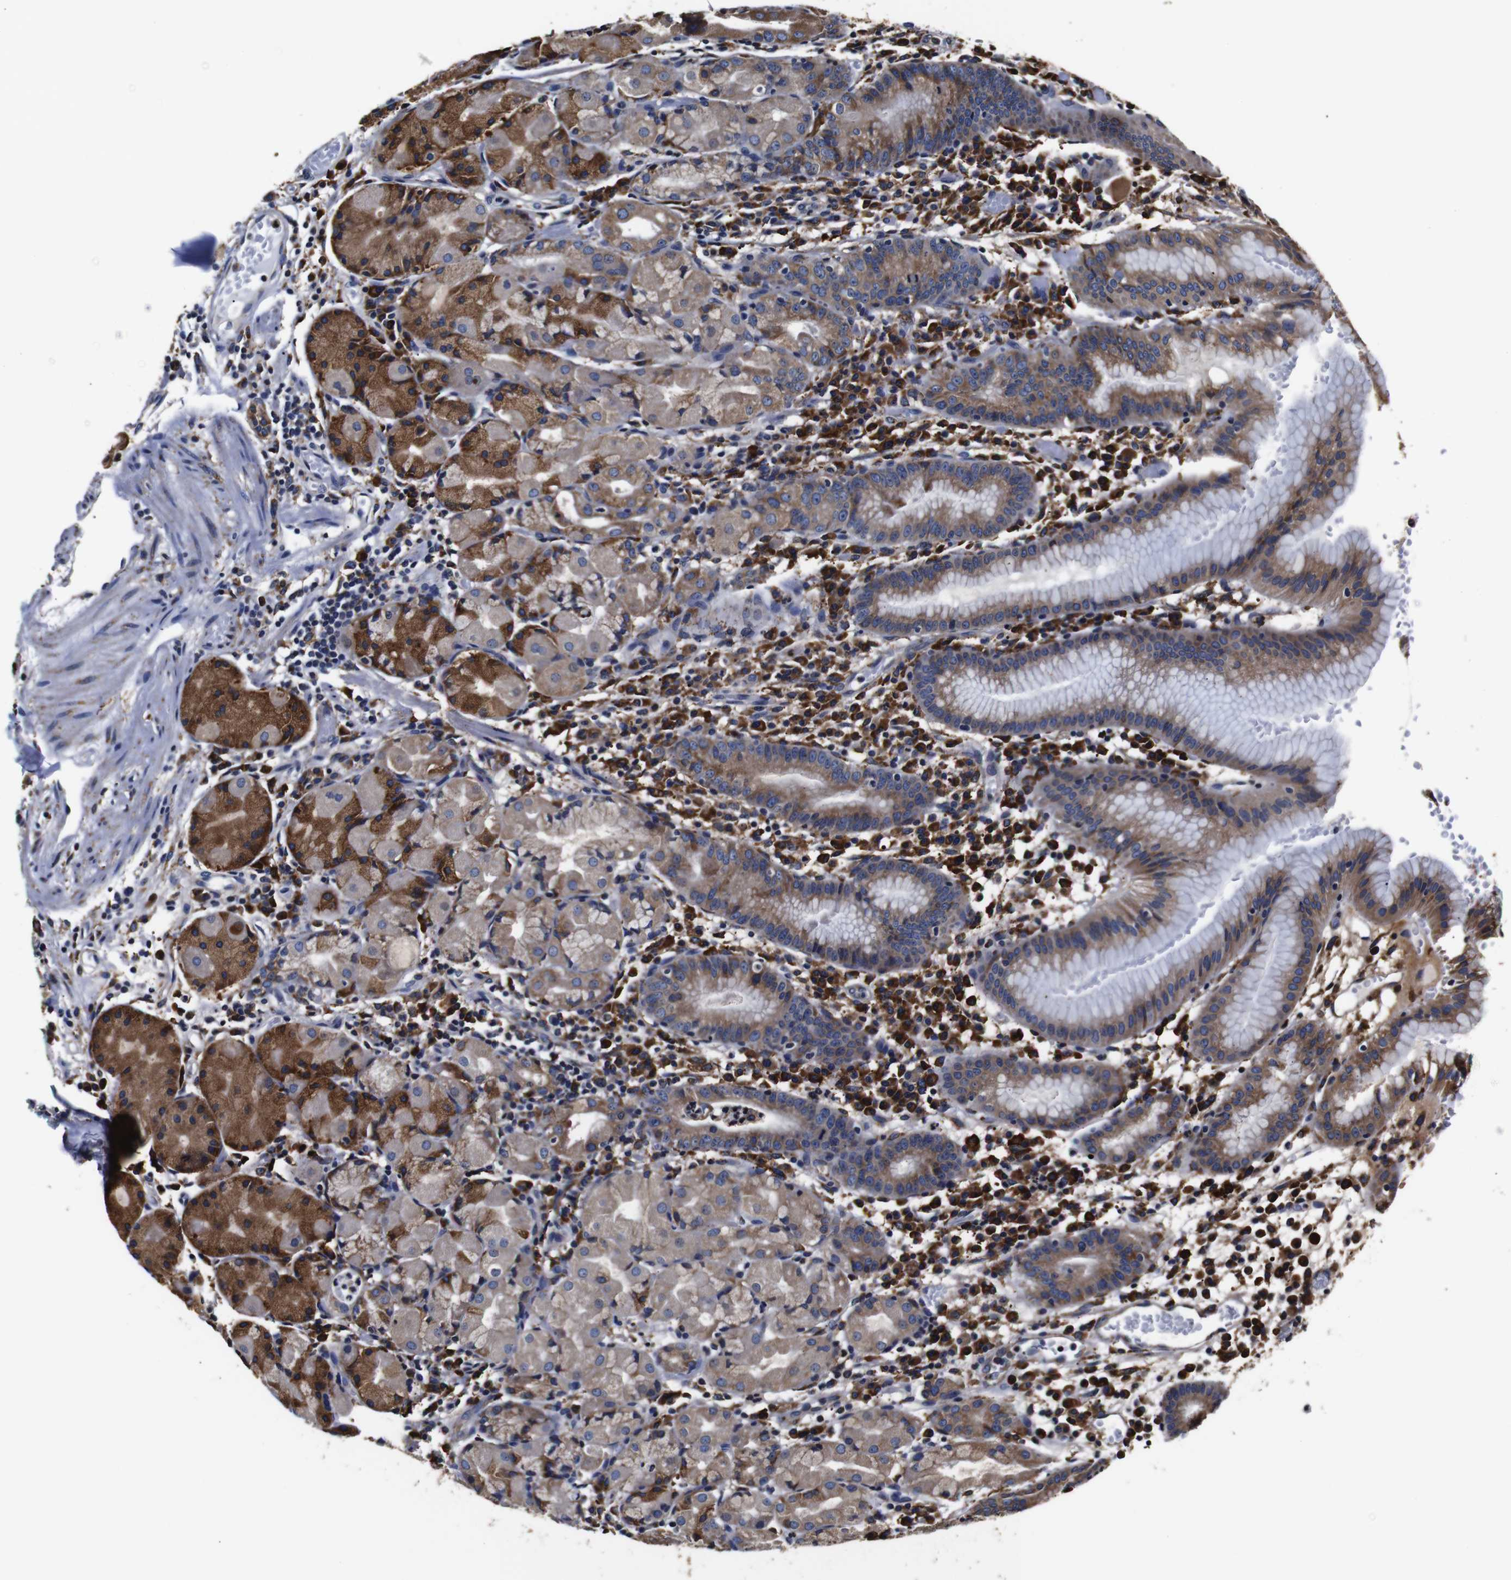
{"staining": {"intensity": "moderate", "quantity": ">75%", "location": "cytoplasmic/membranous"}, "tissue": "stomach", "cell_type": "Glandular cells", "image_type": "normal", "snomed": [{"axis": "morphology", "description": "Normal tissue, NOS"}, {"axis": "topography", "description": "Stomach"}, {"axis": "topography", "description": "Stomach, lower"}], "caption": "IHC of benign human stomach reveals medium levels of moderate cytoplasmic/membranous staining in approximately >75% of glandular cells. (DAB (3,3'-diaminobenzidine) = brown stain, brightfield microscopy at high magnification).", "gene": "PPIB", "patient": {"sex": "female", "age": 75}}